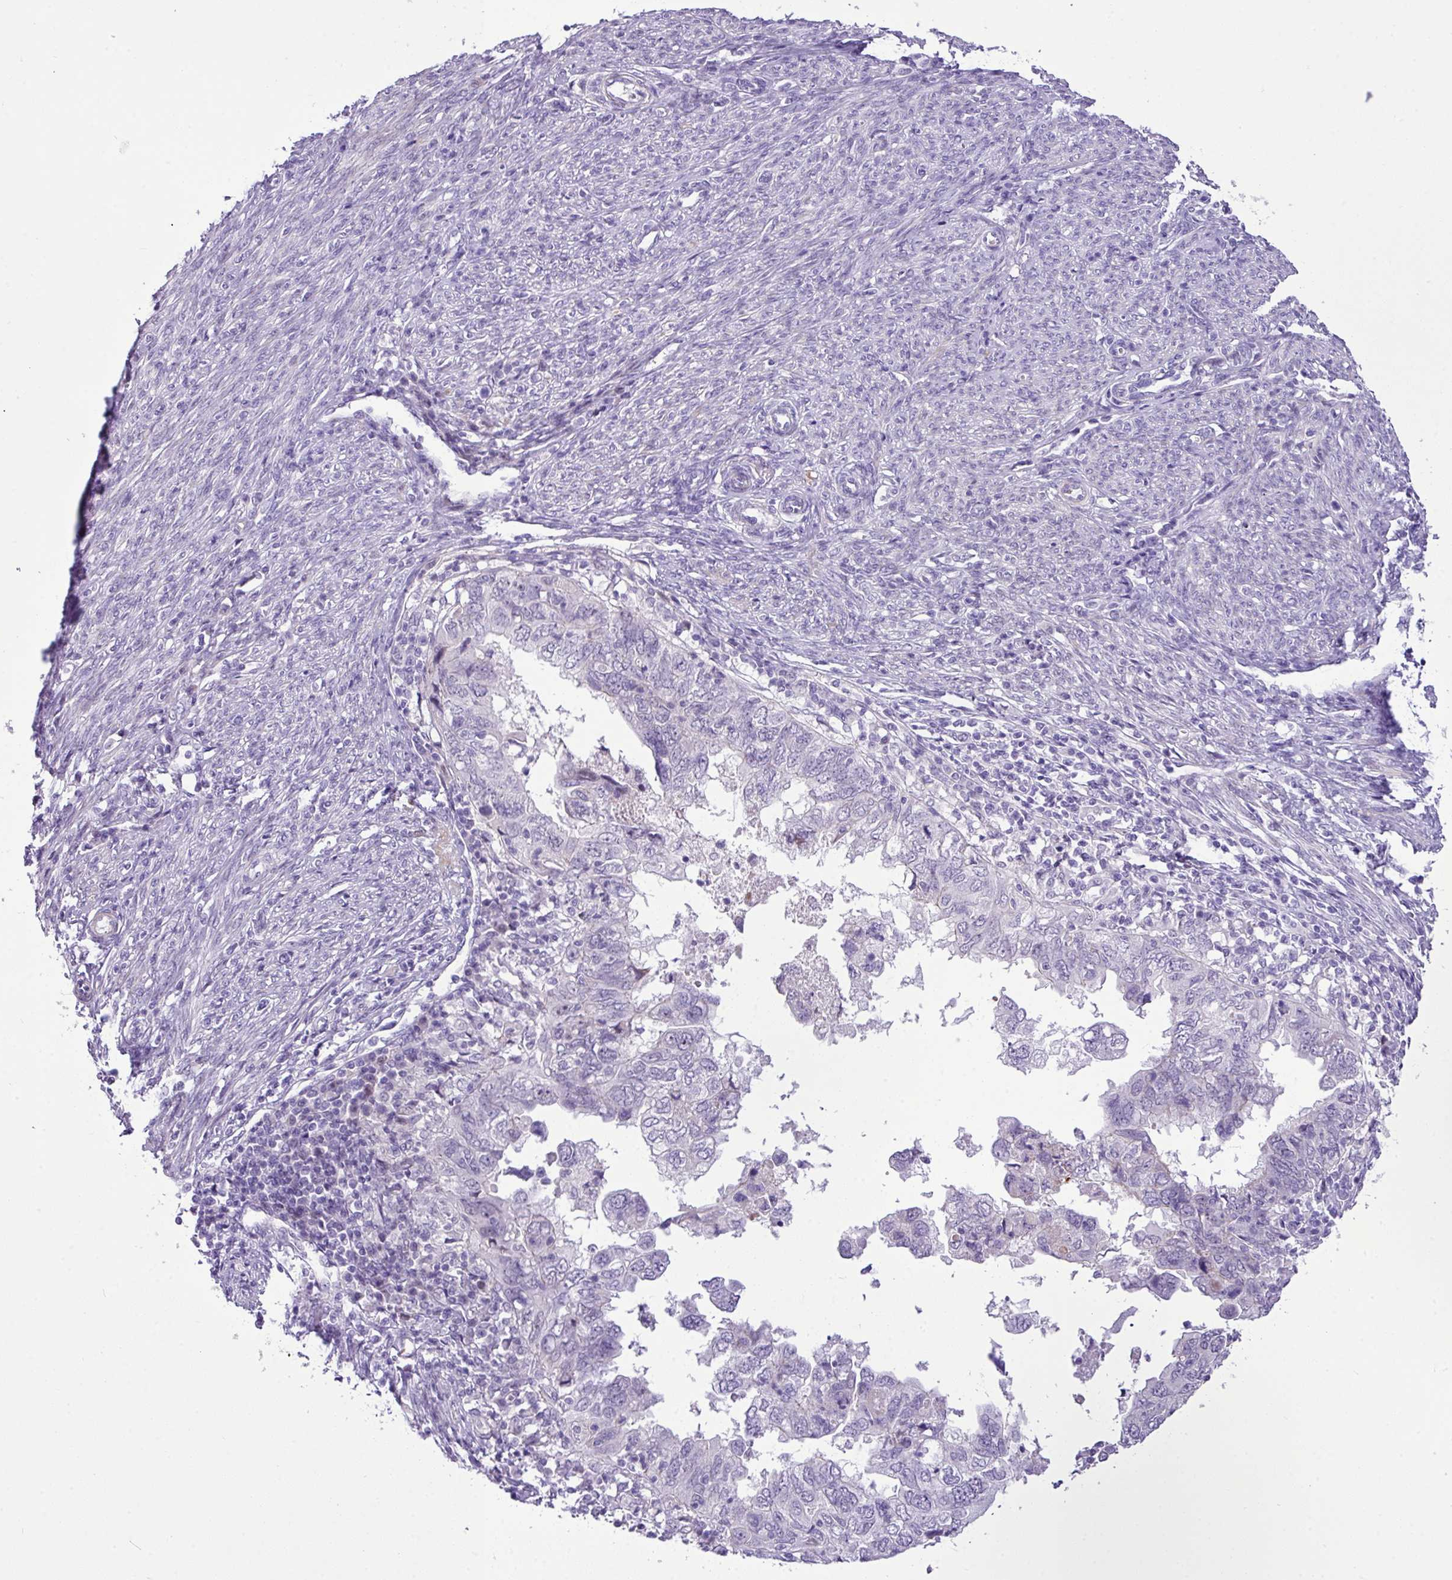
{"staining": {"intensity": "negative", "quantity": "none", "location": "none"}, "tissue": "endometrial cancer", "cell_type": "Tumor cells", "image_type": "cancer", "snomed": [{"axis": "morphology", "description": "Adenocarcinoma, NOS"}, {"axis": "topography", "description": "Uterus"}], "caption": "Immunohistochemical staining of human endometrial cancer (adenocarcinoma) shows no significant positivity in tumor cells.", "gene": "YLPM1", "patient": {"sex": "female", "age": 77}}